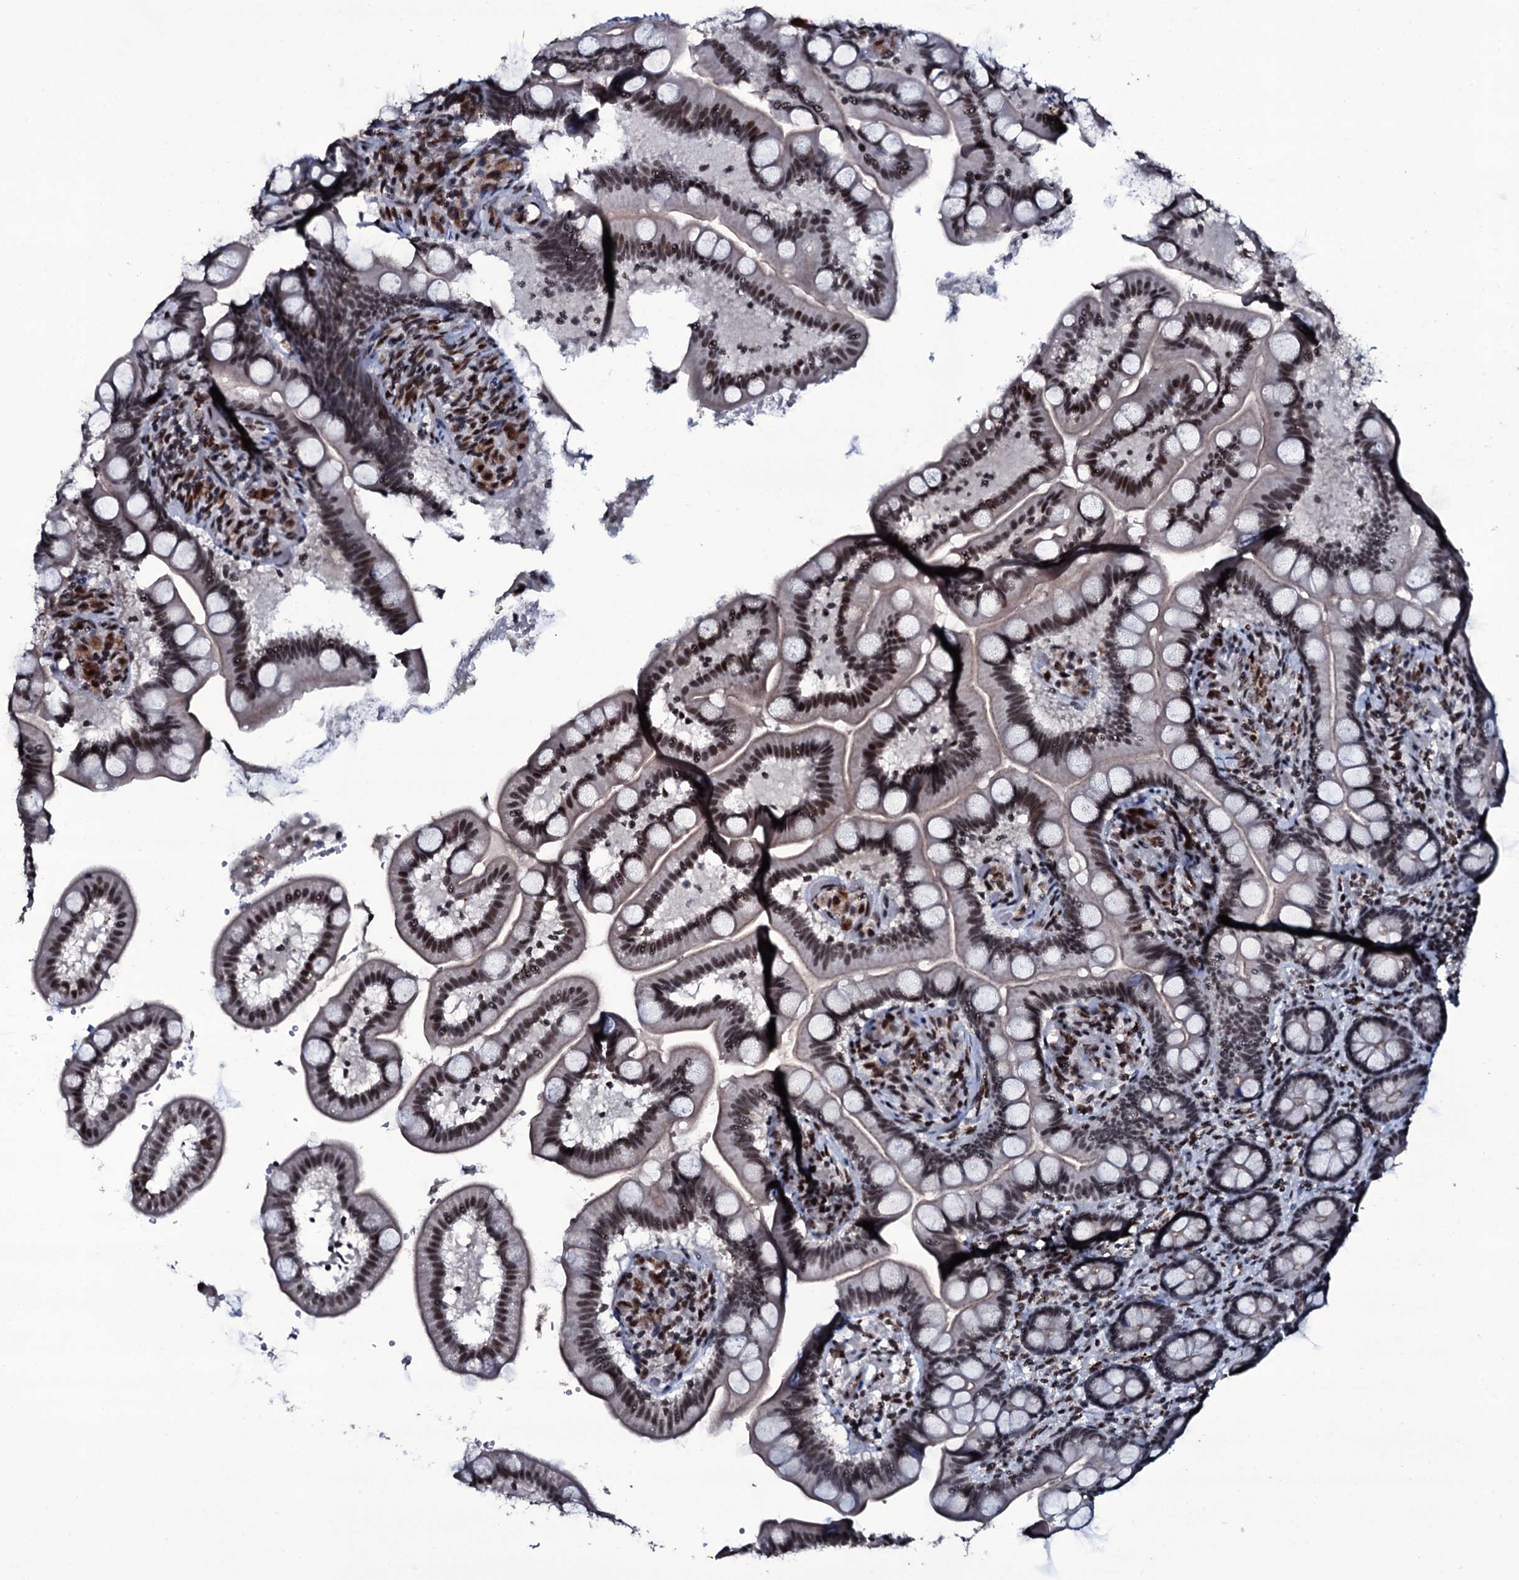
{"staining": {"intensity": "moderate", "quantity": ">75%", "location": "nuclear"}, "tissue": "small intestine", "cell_type": "Glandular cells", "image_type": "normal", "snomed": [{"axis": "morphology", "description": "Normal tissue, NOS"}, {"axis": "topography", "description": "Small intestine"}], "caption": "Moderate nuclear positivity for a protein is appreciated in approximately >75% of glandular cells of unremarkable small intestine using IHC.", "gene": "ZMIZ2", "patient": {"sex": "female", "age": 64}}